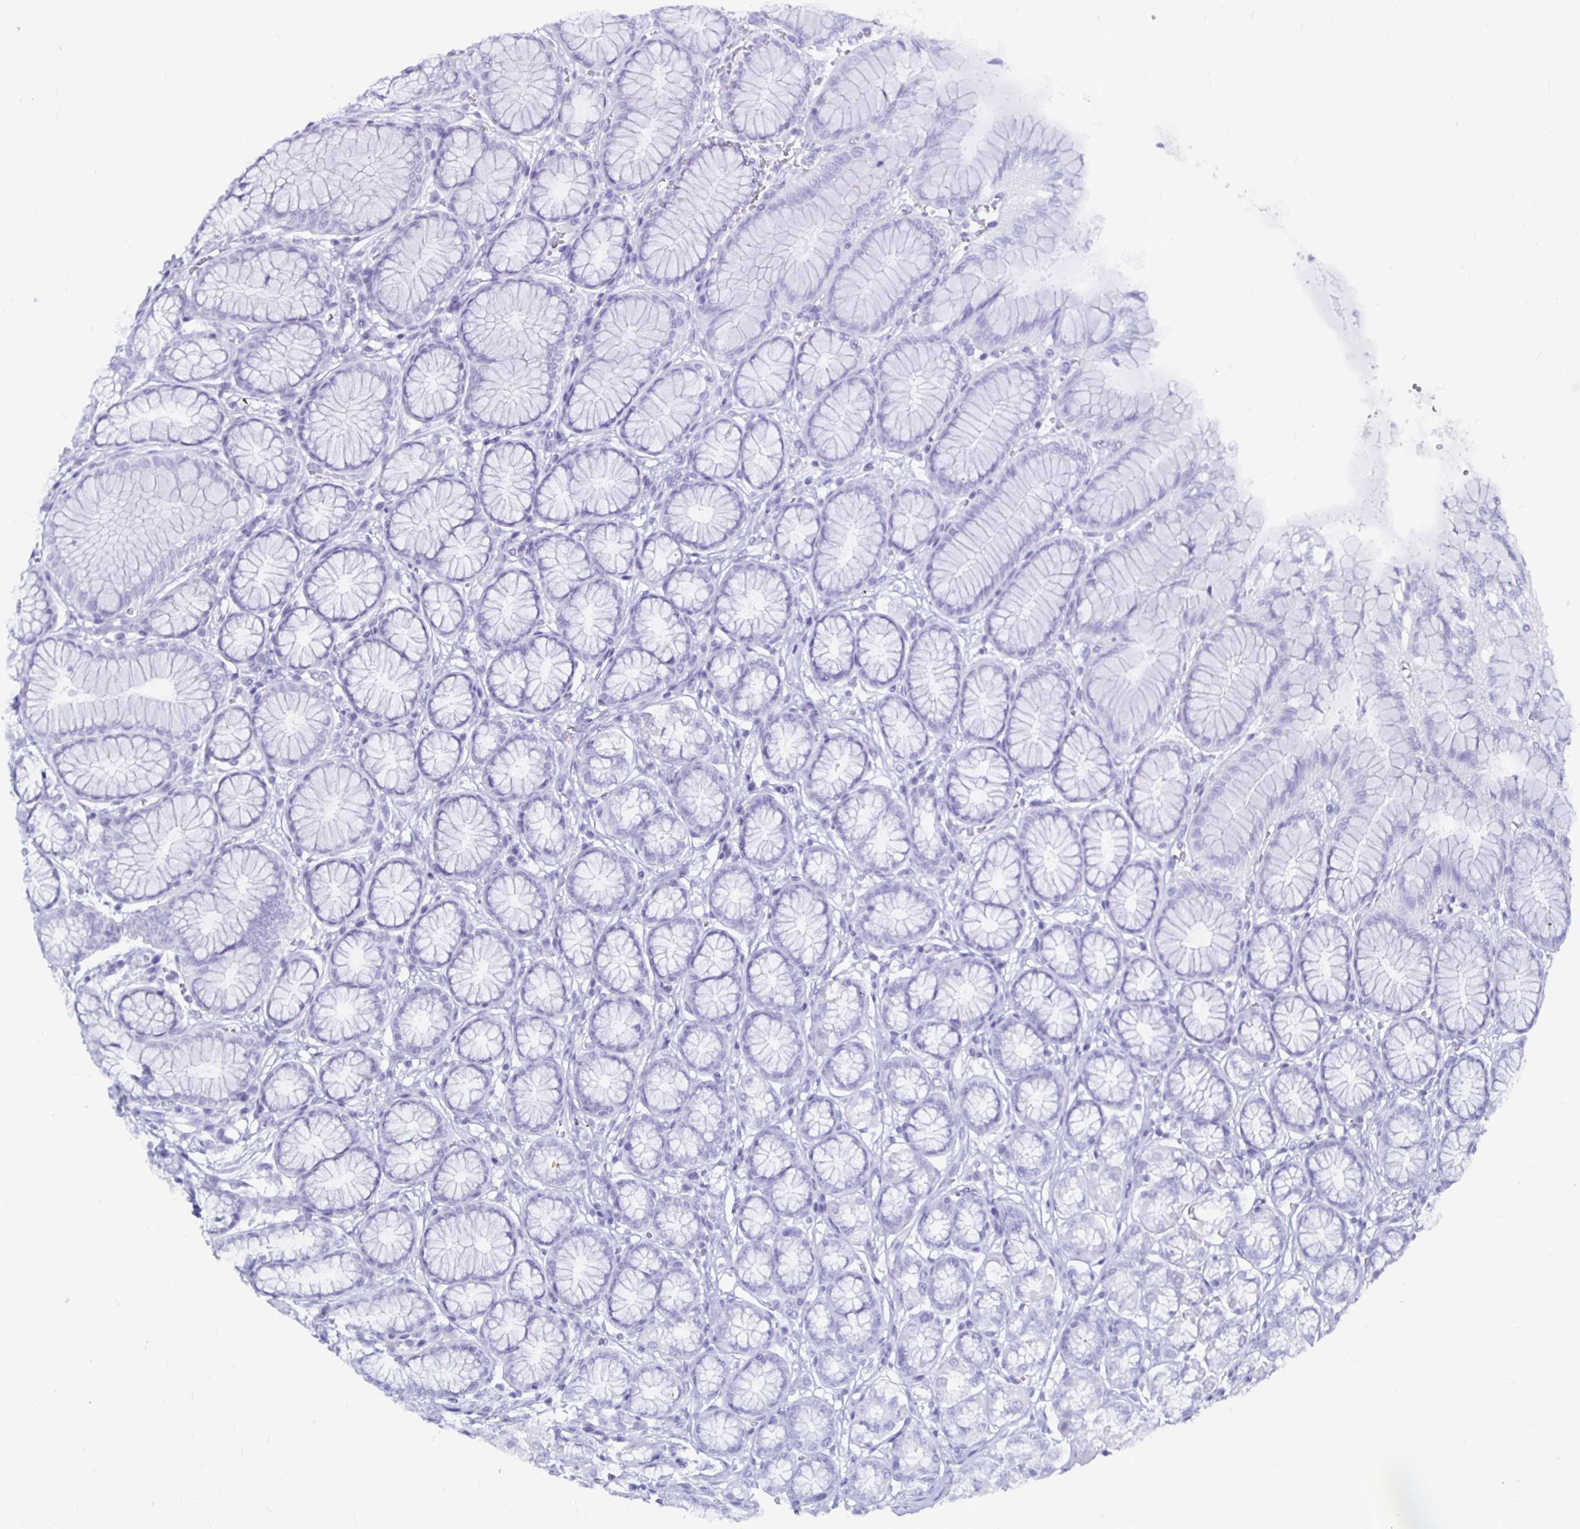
{"staining": {"intensity": "negative", "quantity": "none", "location": "none"}, "tissue": "stomach", "cell_type": "Glandular cells", "image_type": "normal", "snomed": [{"axis": "morphology", "description": "Normal tissue, NOS"}, {"axis": "topography", "description": "Stomach"}, {"axis": "topography", "description": "Stomach, lower"}], "caption": "IHC histopathology image of unremarkable human stomach stained for a protein (brown), which shows no expression in glandular cells. (Brightfield microscopy of DAB (3,3'-diaminobenzidine) immunohistochemistry at high magnification).", "gene": "LUZP4", "patient": {"sex": "male", "age": 76}}